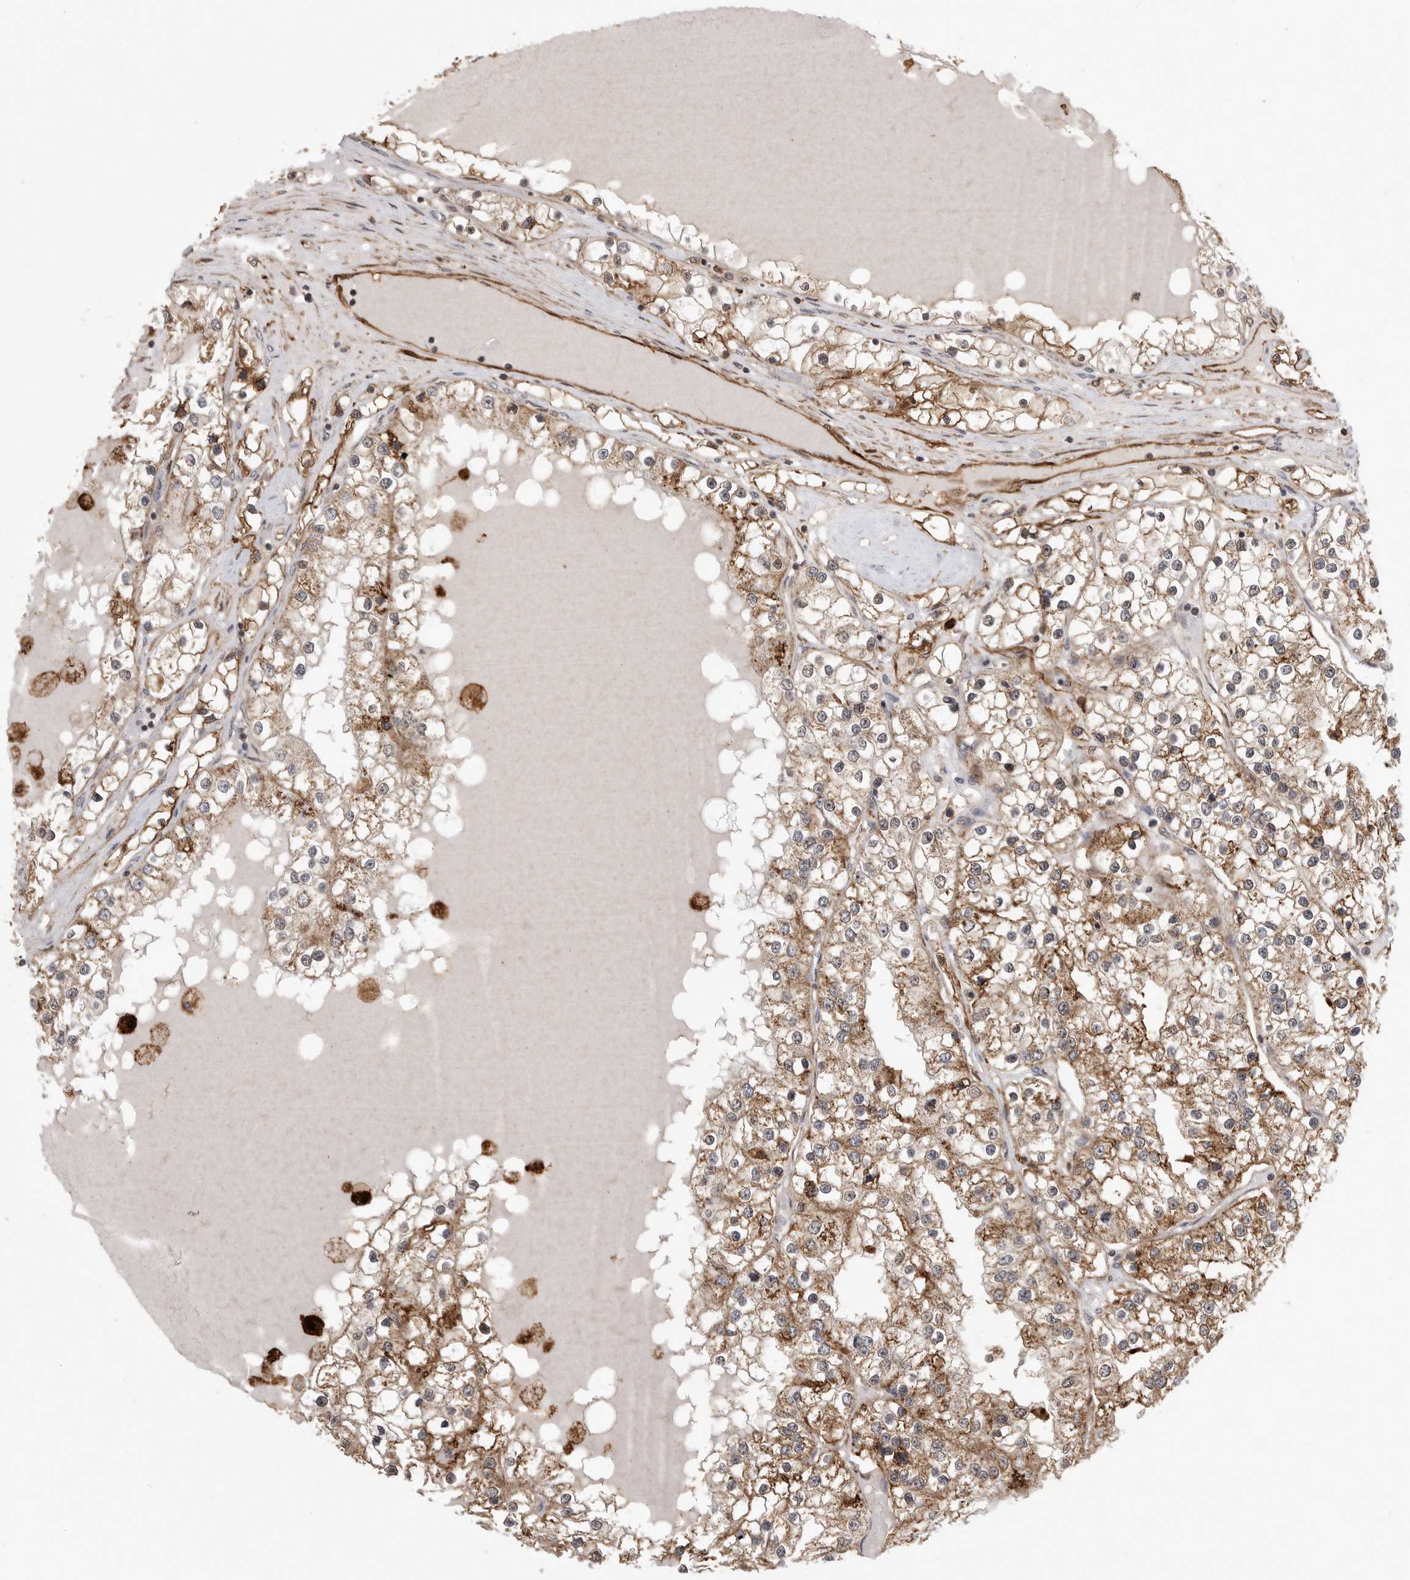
{"staining": {"intensity": "moderate", "quantity": ">75%", "location": "cytoplasmic/membranous"}, "tissue": "renal cancer", "cell_type": "Tumor cells", "image_type": "cancer", "snomed": [{"axis": "morphology", "description": "Adenocarcinoma, NOS"}, {"axis": "topography", "description": "Kidney"}], "caption": "Immunohistochemical staining of renal adenocarcinoma displays medium levels of moderate cytoplasmic/membranous expression in approximately >75% of tumor cells.", "gene": "NECTIN1", "patient": {"sex": "male", "age": 68}}